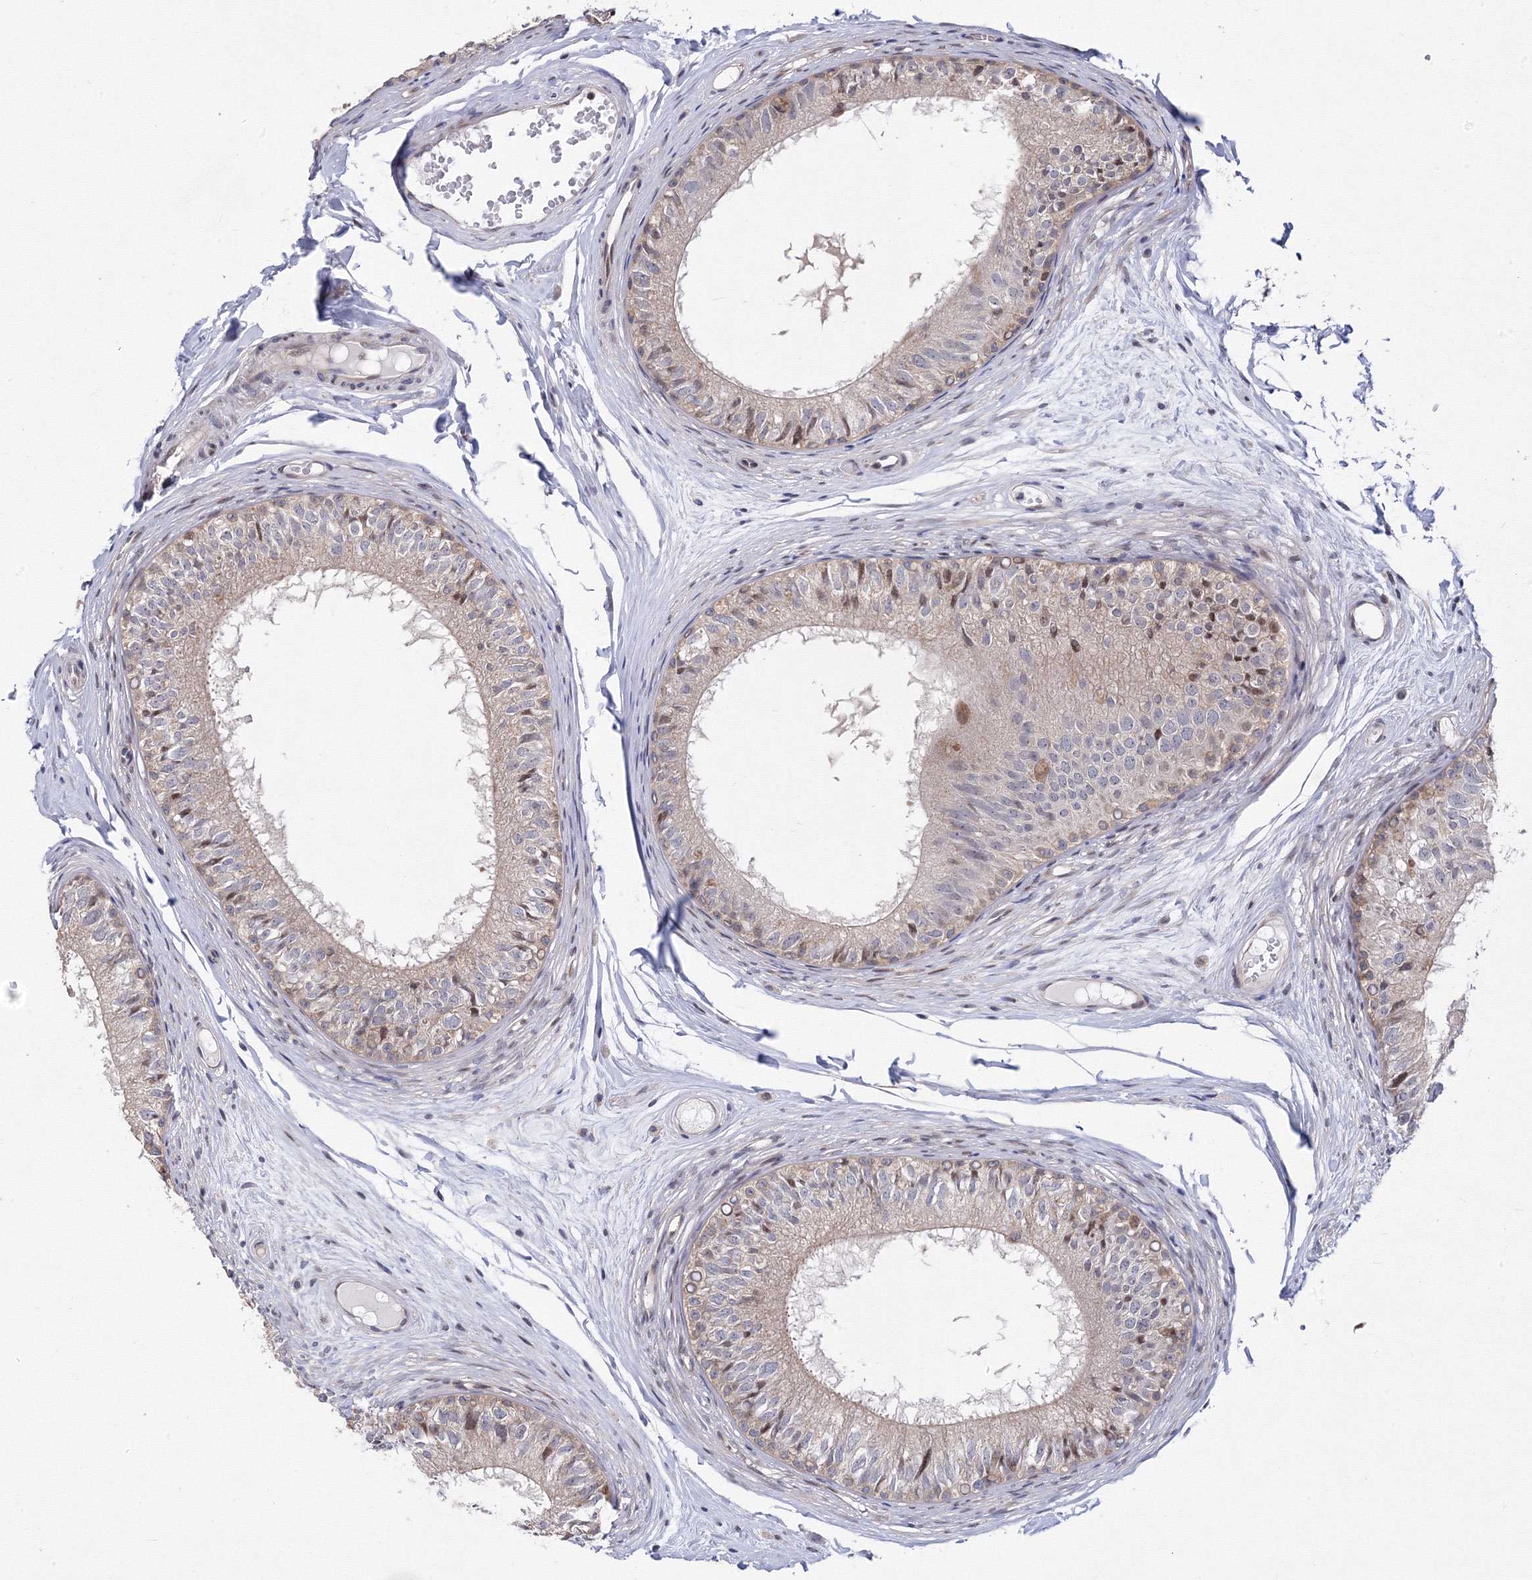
{"staining": {"intensity": "moderate", "quantity": "<25%", "location": "cytoplasmic/membranous,nuclear"}, "tissue": "epididymis", "cell_type": "Glandular cells", "image_type": "normal", "snomed": [{"axis": "morphology", "description": "Normal tissue, NOS"}, {"axis": "morphology", "description": "Seminoma in situ"}, {"axis": "topography", "description": "Testis"}, {"axis": "topography", "description": "Epididymis"}], "caption": "IHC photomicrograph of benign epididymis stained for a protein (brown), which exhibits low levels of moderate cytoplasmic/membranous,nuclear expression in approximately <25% of glandular cells.", "gene": "GPN1", "patient": {"sex": "male", "age": 28}}